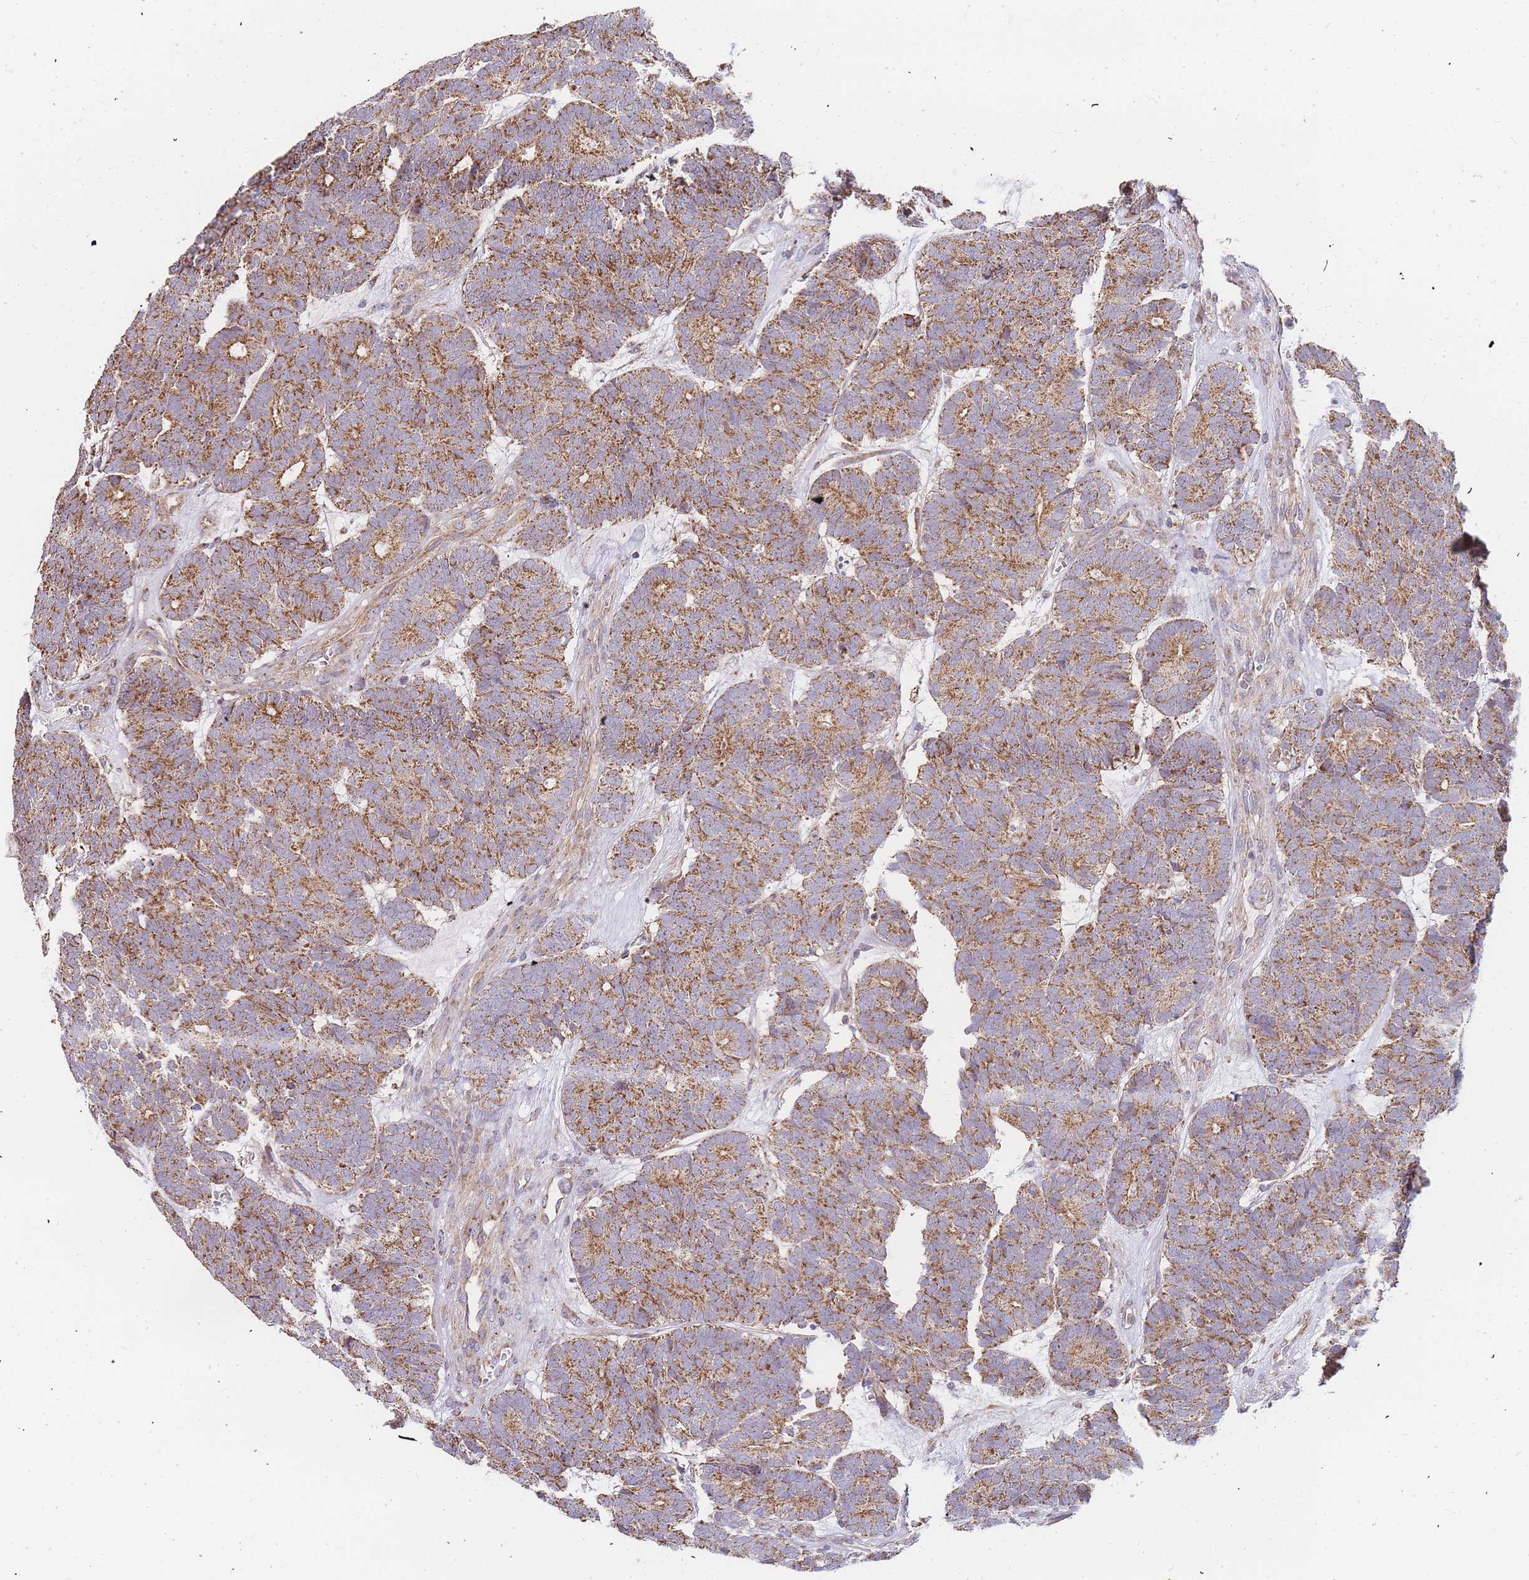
{"staining": {"intensity": "strong", "quantity": ">75%", "location": "cytoplasmic/membranous"}, "tissue": "head and neck cancer", "cell_type": "Tumor cells", "image_type": "cancer", "snomed": [{"axis": "morphology", "description": "Adenocarcinoma, NOS"}, {"axis": "topography", "description": "Head-Neck"}], "caption": "Brown immunohistochemical staining in human head and neck adenocarcinoma shows strong cytoplasmic/membranous expression in approximately >75% of tumor cells.", "gene": "ADCY9", "patient": {"sex": "female", "age": 81}}